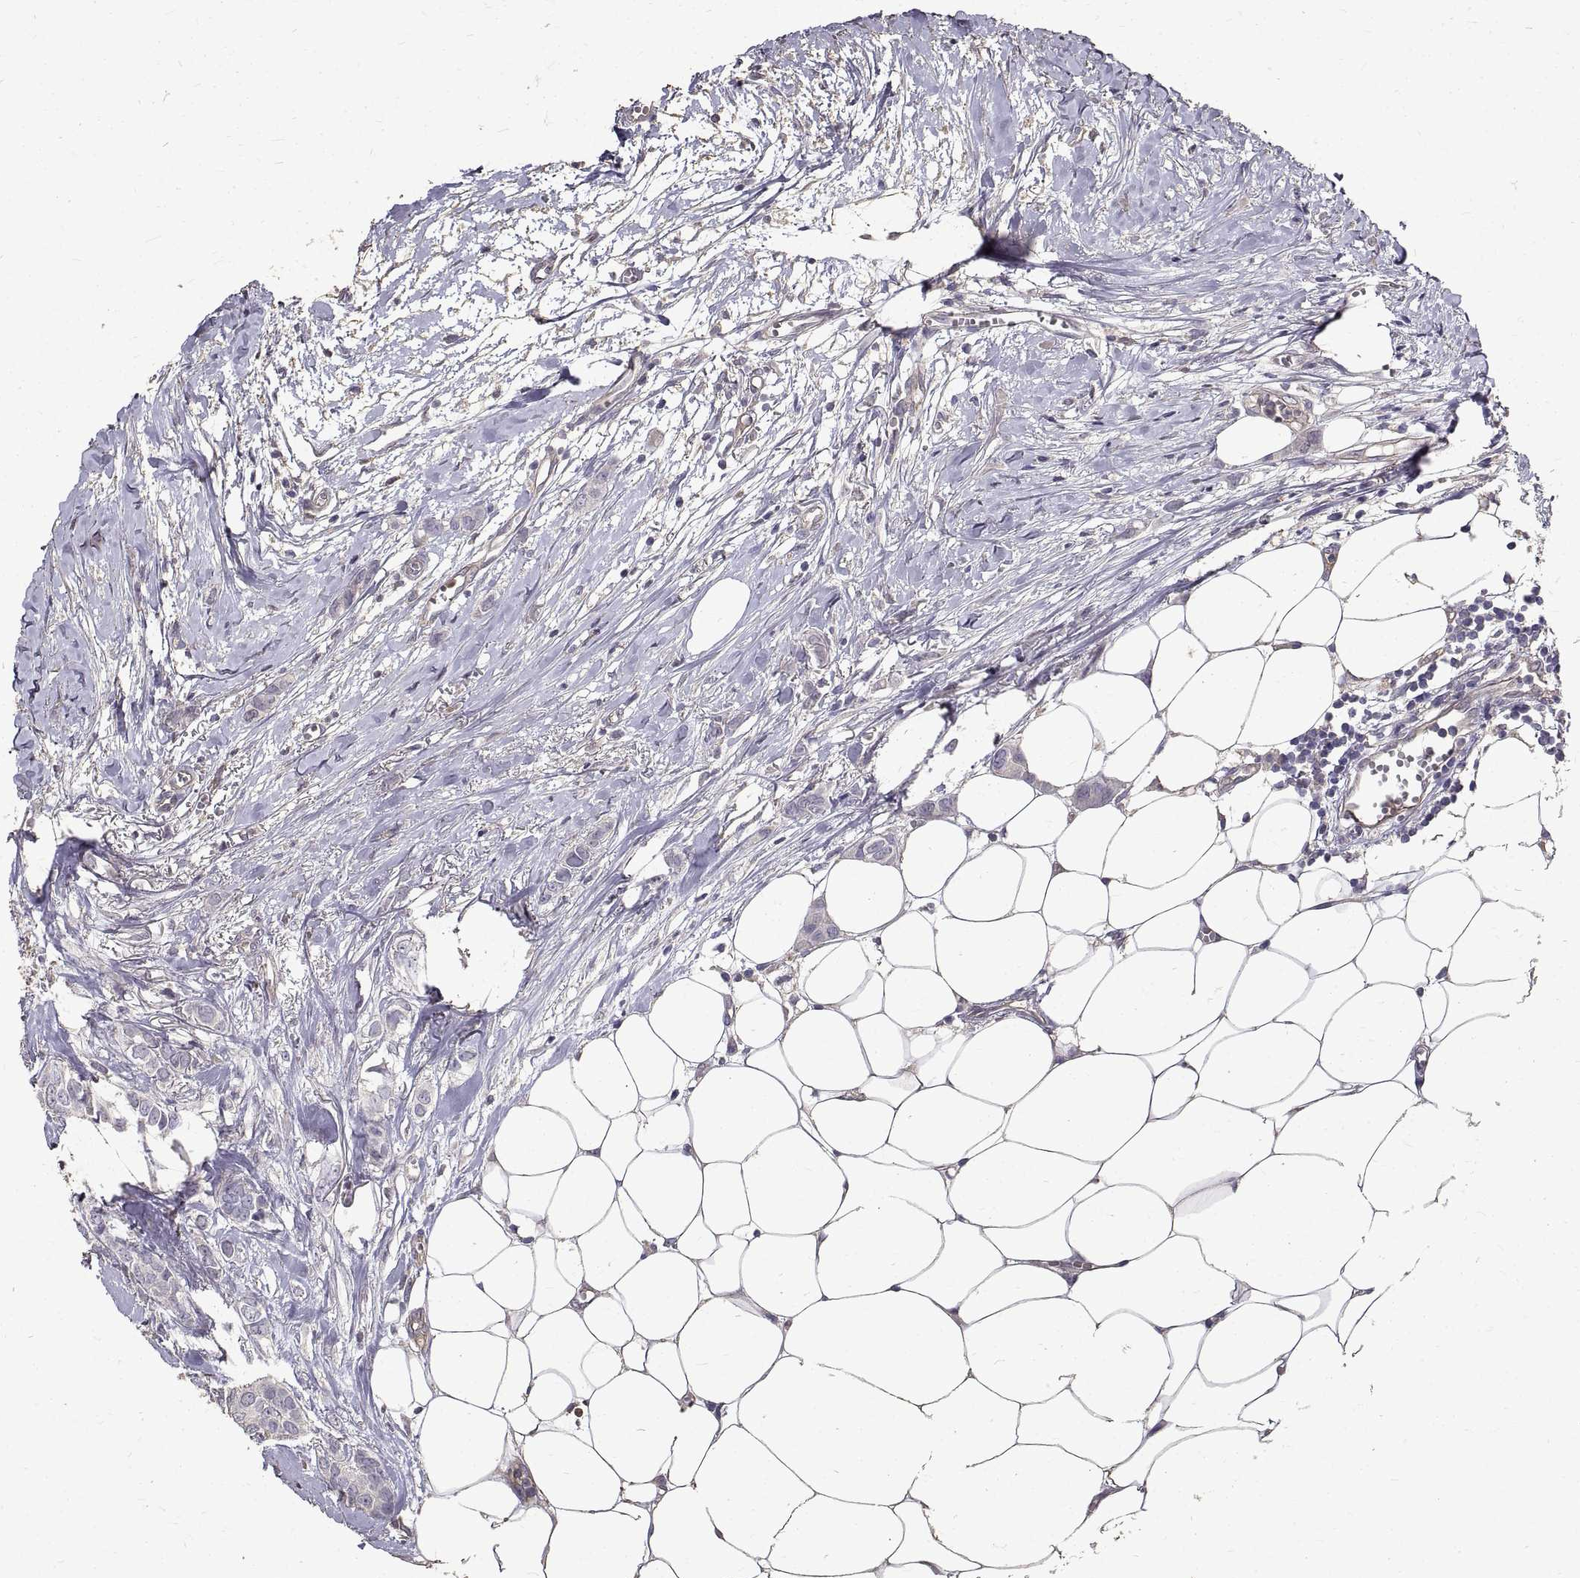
{"staining": {"intensity": "negative", "quantity": "none", "location": "none"}, "tissue": "breast cancer", "cell_type": "Tumor cells", "image_type": "cancer", "snomed": [{"axis": "morphology", "description": "Duct carcinoma"}, {"axis": "topography", "description": "Breast"}], "caption": "Breast invasive ductal carcinoma was stained to show a protein in brown. There is no significant expression in tumor cells.", "gene": "PEA15", "patient": {"sex": "female", "age": 85}}